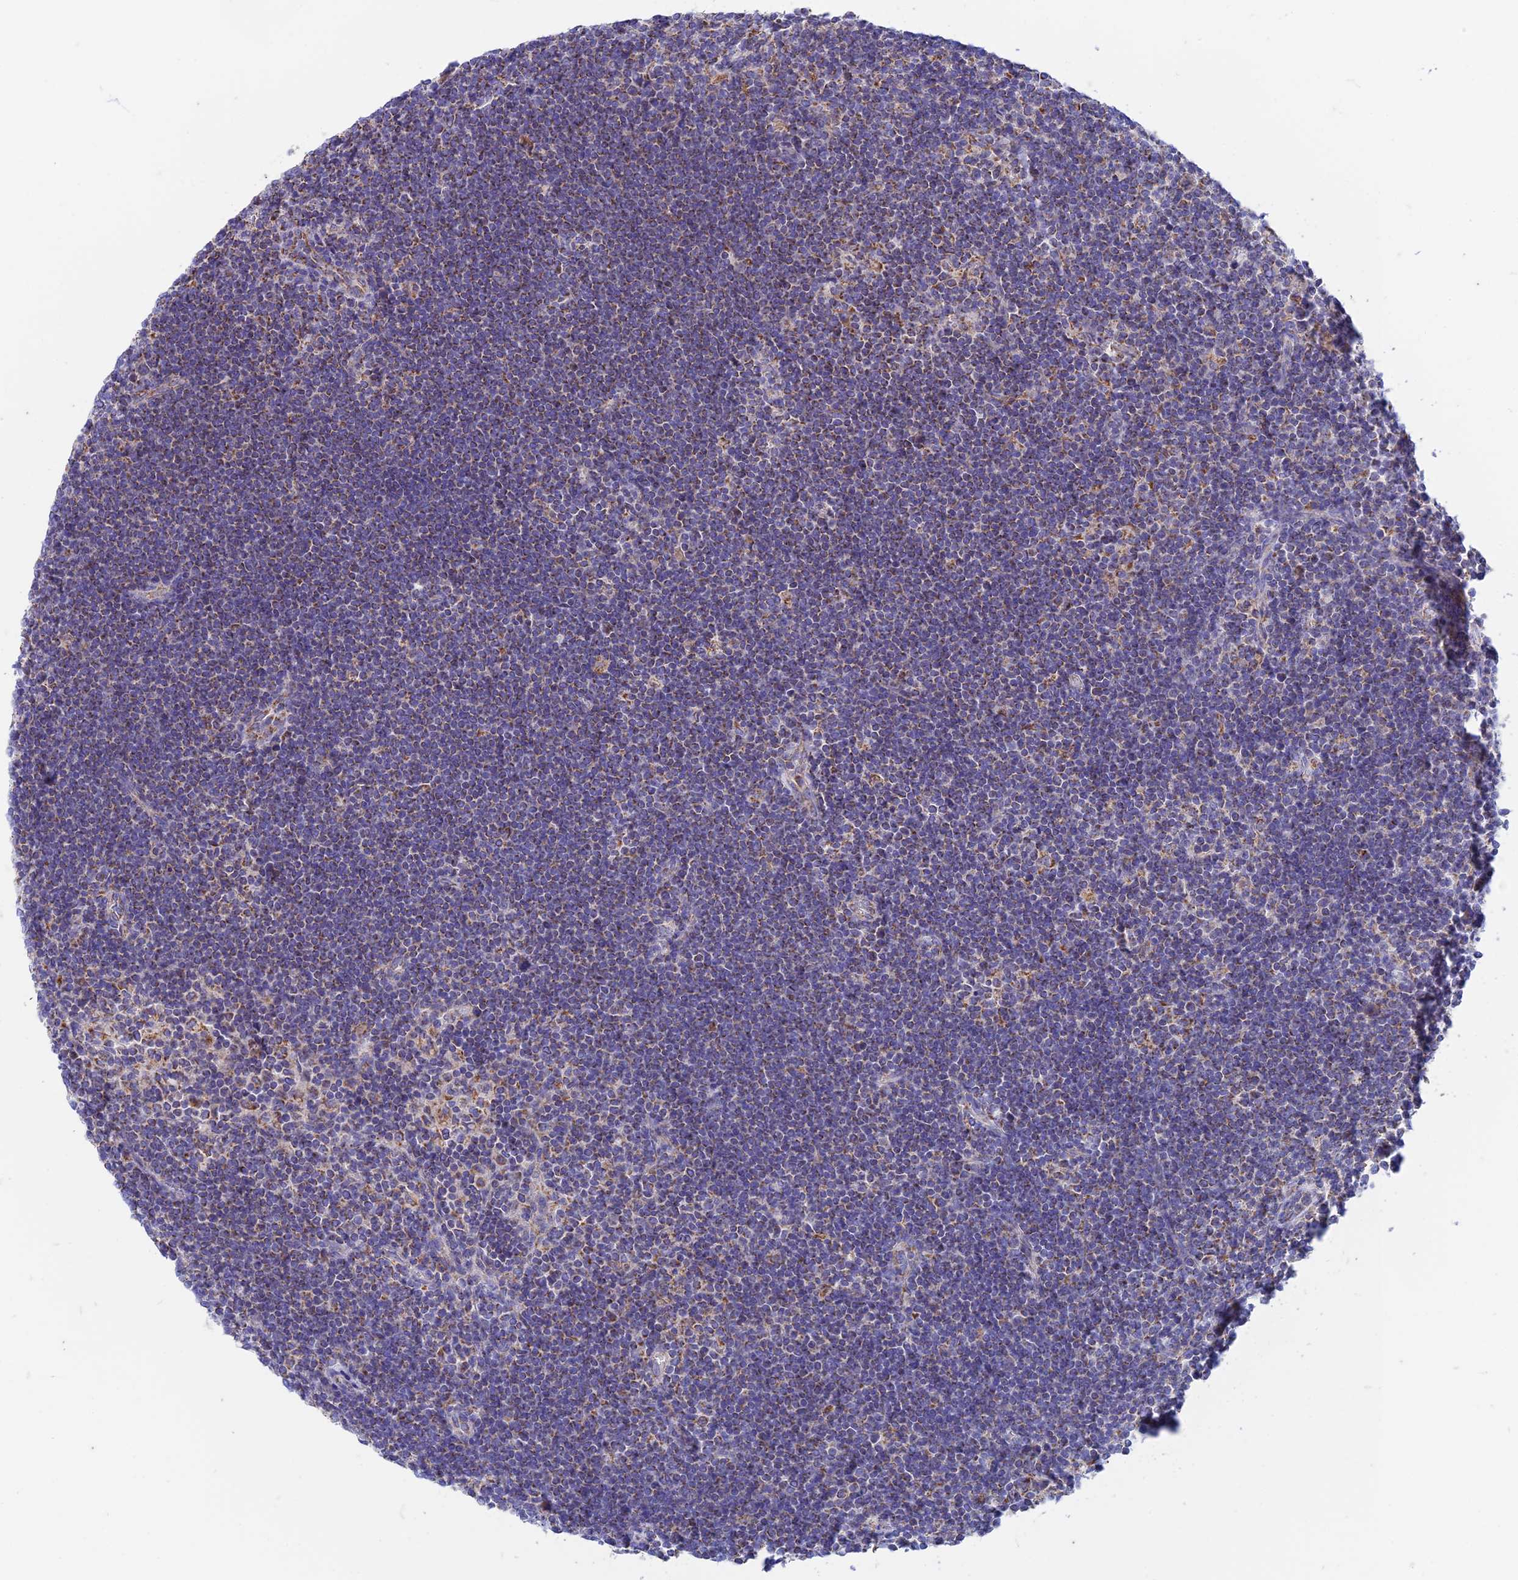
{"staining": {"intensity": "moderate", "quantity": "<25%", "location": "cytoplasmic/membranous"}, "tissue": "lymphoma", "cell_type": "Tumor cells", "image_type": "cancer", "snomed": [{"axis": "morphology", "description": "Hodgkin's disease, NOS"}, {"axis": "topography", "description": "Lymph node"}], "caption": "Immunohistochemistry histopathology image of lymphoma stained for a protein (brown), which demonstrates low levels of moderate cytoplasmic/membranous staining in about <25% of tumor cells.", "gene": "ZNF181", "patient": {"sex": "female", "age": 57}}